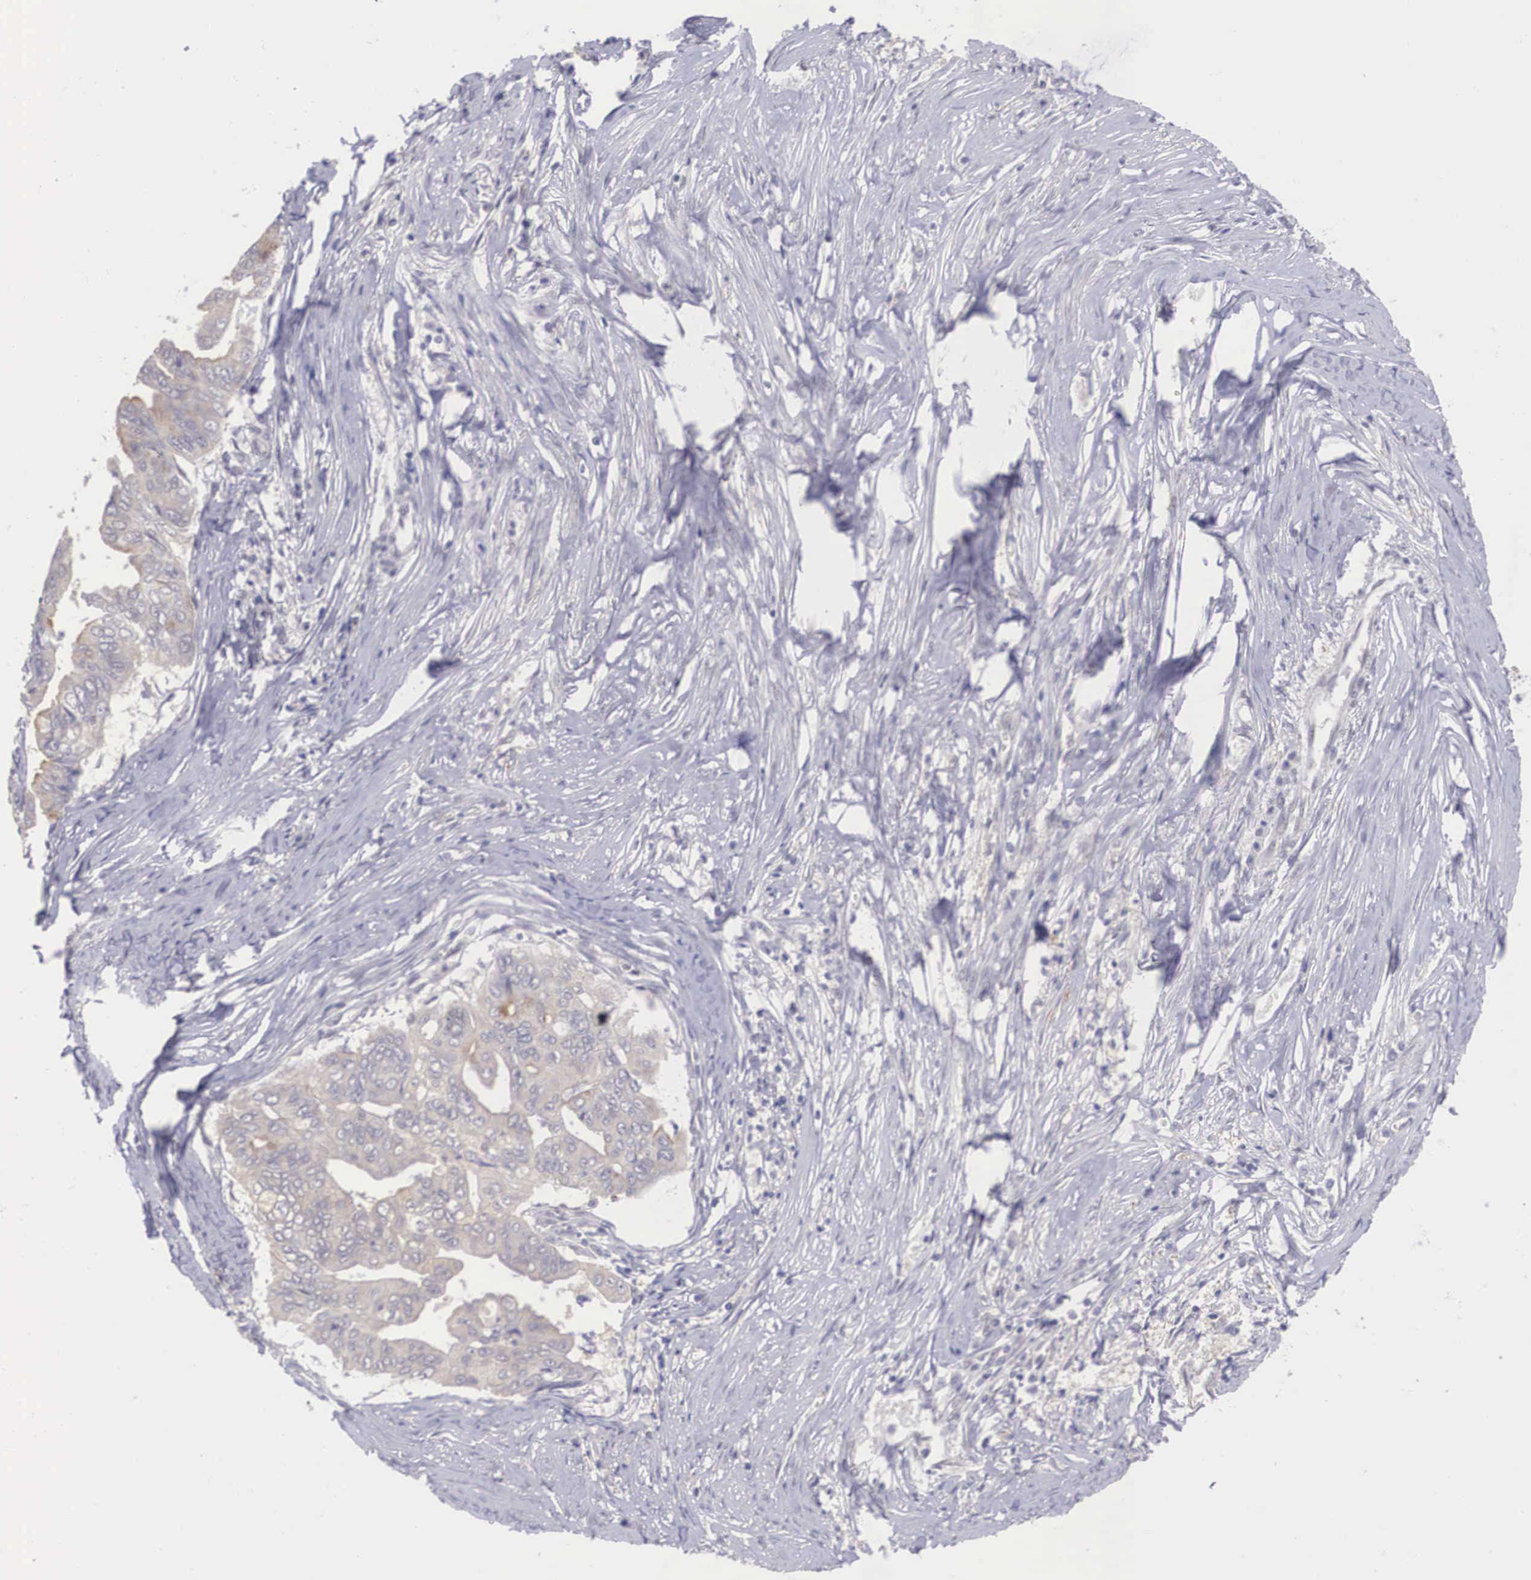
{"staining": {"intensity": "weak", "quantity": ">75%", "location": "cytoplasmic/membranous"}, "tissue": "stomach cancer", "cell_type": "Tumor cells", "image_type": "cancer", "snomed": [{"axis": "morphology", "description": "Adenocarcinoma, NOS"}, {"axis": "topography", "description": "Stomach, upper"}], "caption": "Human stomach cancer stained with a protein marker shows weak staining in tumor cells.", "gene": "NINL", "patient": {"sex": "male", "age": 80}}